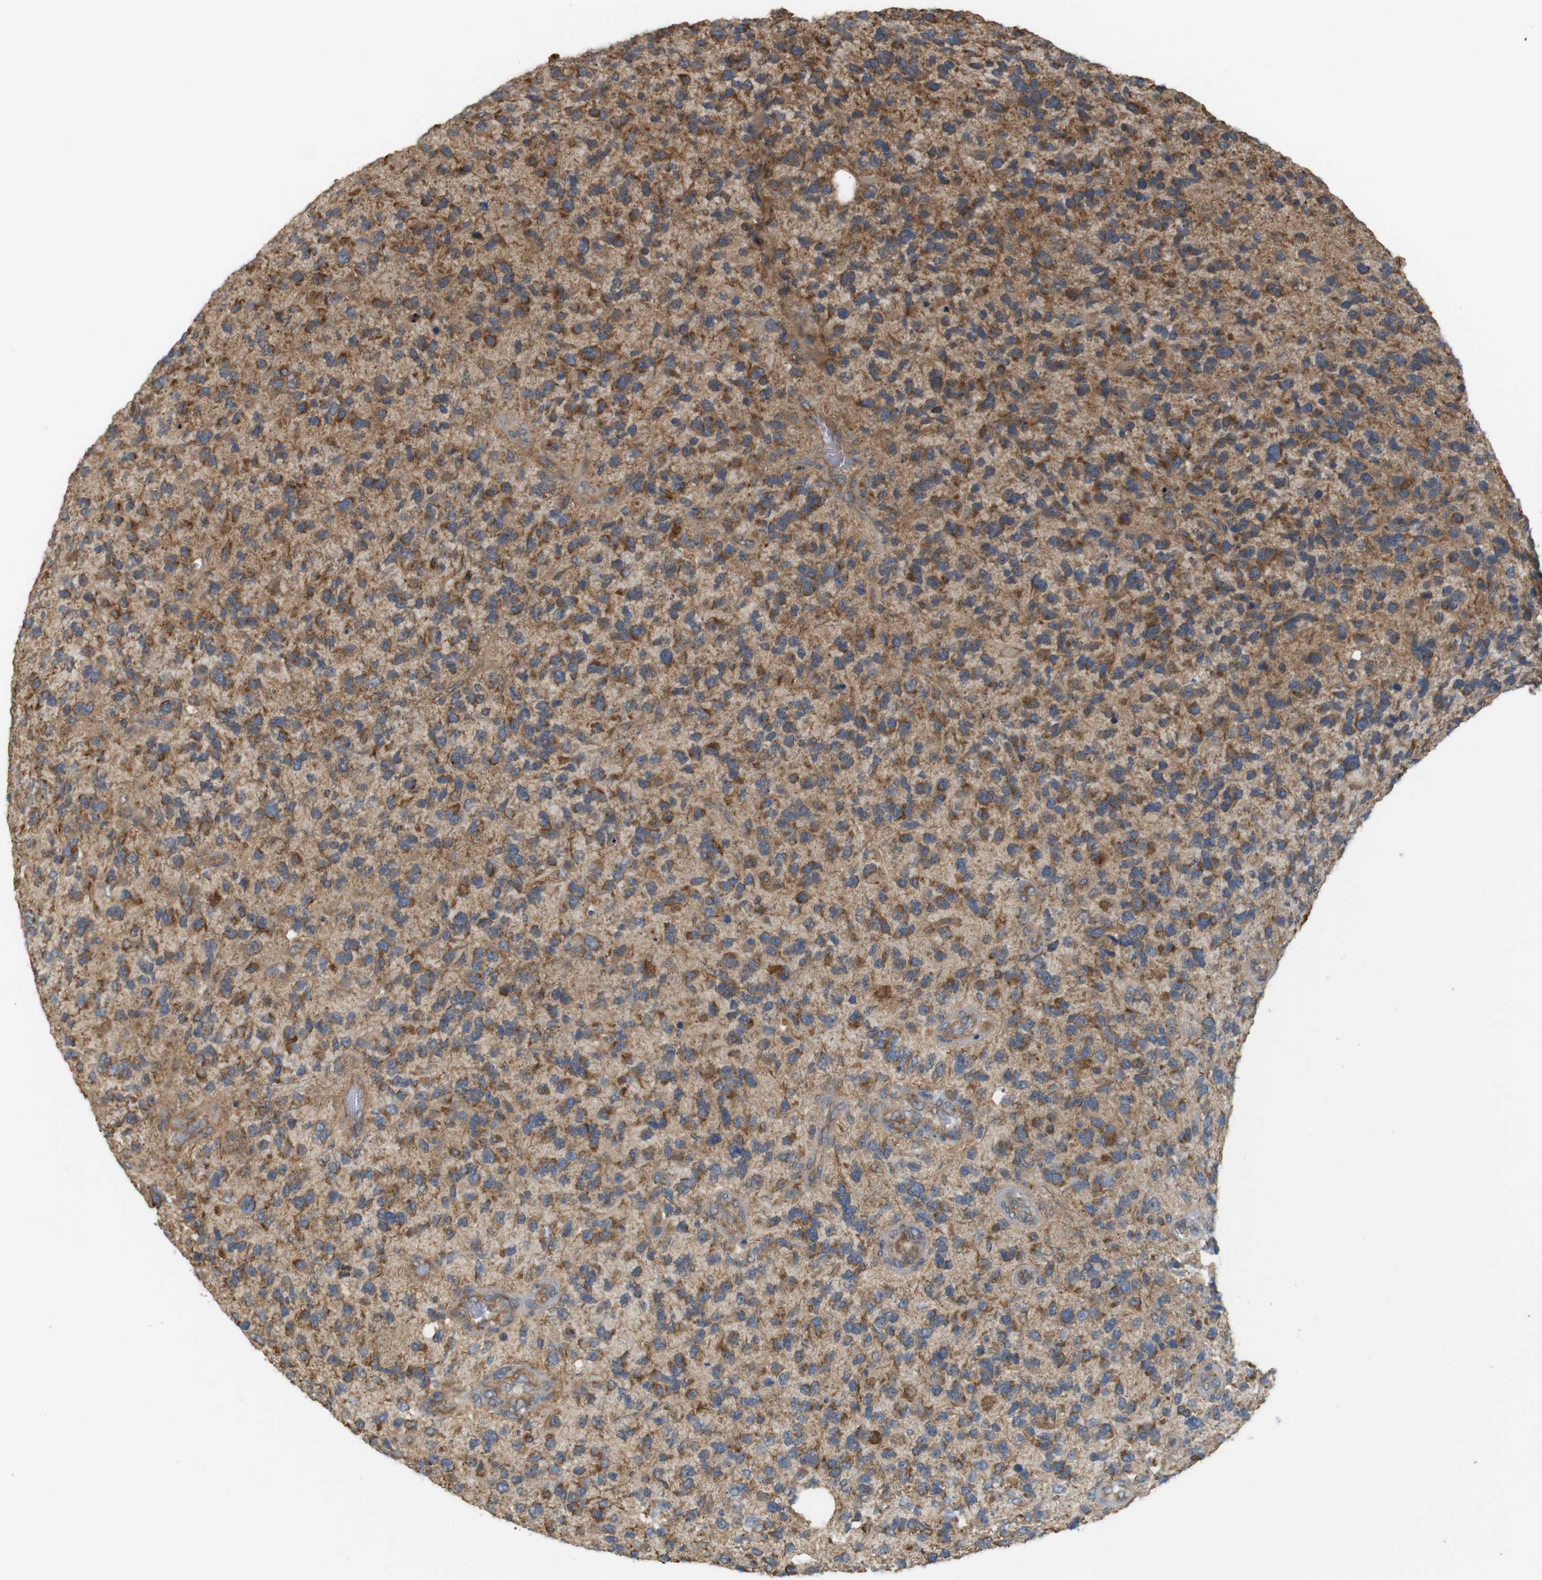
{"staining": {"intensity": "moderate", "quantity": ">75%", "location": "cytoplasmic/membranous"}, "tissue": "glioma", "cell_type": "Tumor cells", "image_type": "cancer", "snomed": [{"axis": "morphology", "description": "Glioma, malignant, High grade"}, {"axis": "topography", "description": "Brain"}], "caption": "A brown stain highlights moderate cytoplasmic/membranous staining of a protein in glioma tumor cells.", "gene": "KSR1", "patient": {"sex": "female", "age": 58}}